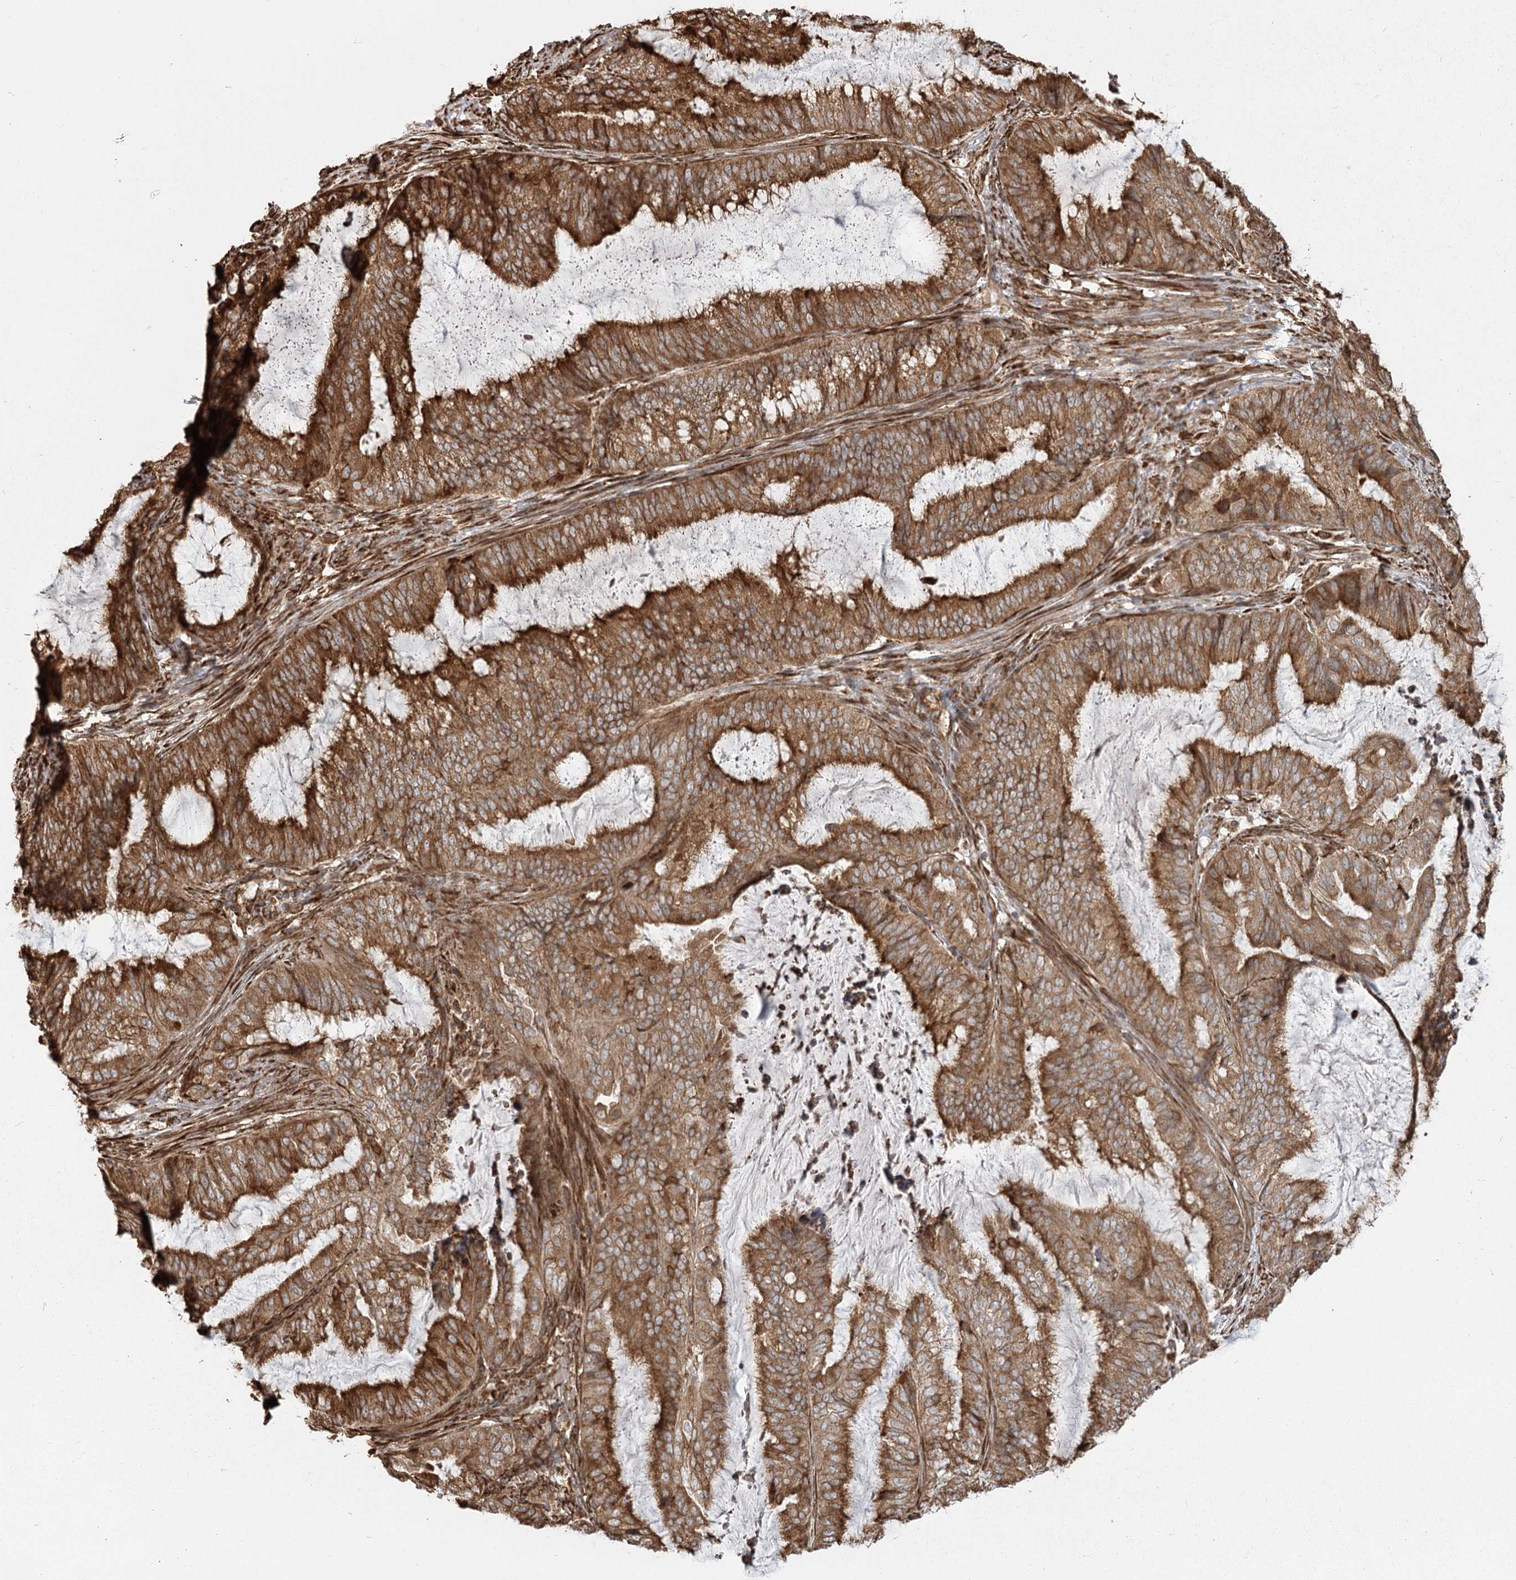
{"staining": {"intensity": "strong", "quantity": ">75%", "location": "cytoplasmic/membranous"}, "tissue": "endometrial cancer", "cell_type": "Tumor cells", "image_type": "cancer", "snomed": [{"axis": "morphology", "description": "Adenocarcinoma, NOS"}, {"axis": "topography", "description": "Endometrium"}], "caption": "Strong cytoplasmic/membranous expression is identified in about >75% of tumor cells in endometrial adenocarcinoma. The protein of interest is stained brown, and the nuclei are stained in blue (DAB IHC with brightfield microscopy, high magnification).", "gene": "FAM13A", "patient": {"sex": "female", "age": 51}}